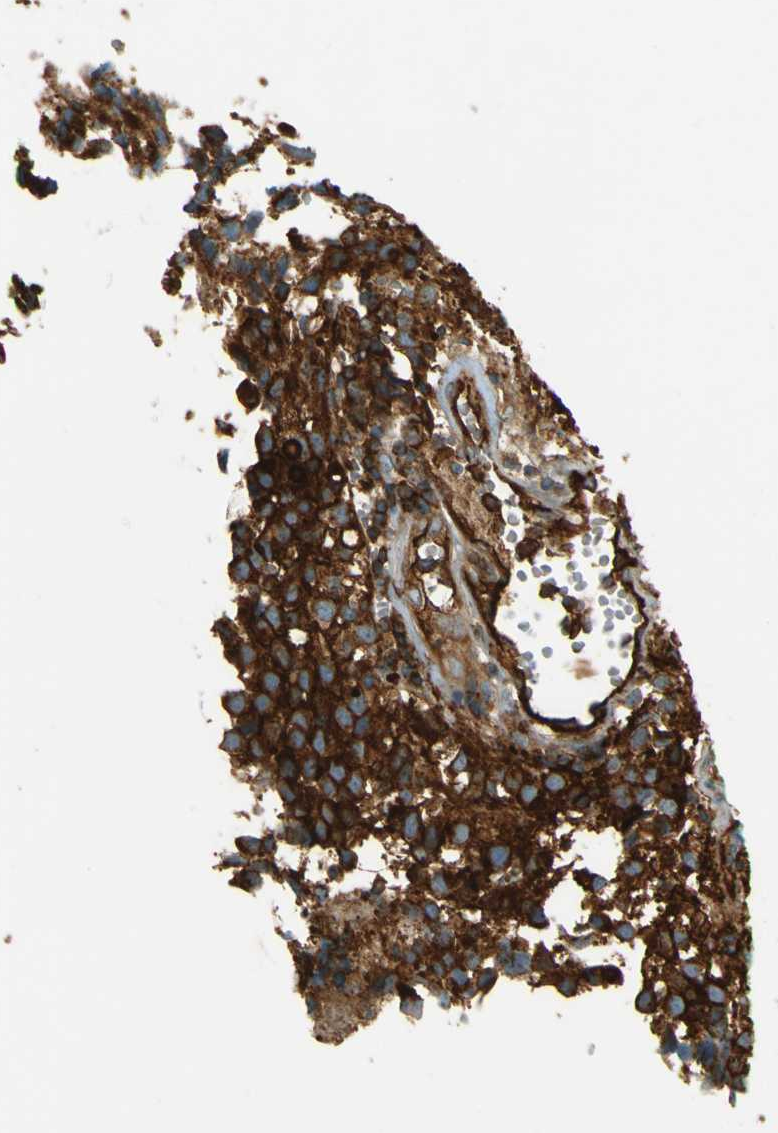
{"staining": {"intensity": "strong", "quantity": ">75%", "location": "cytoplasmic/membranous"}, "tissue": "glioma", "cell_type": "Tumor cells", "image_type": "cancer", "snomed": [{"axis": "morphology", "description": "Glioma, malignant, High grade"}, {"axis": "topography", "description": "Brain"}], "caption": "Malignant glioma (high-grade) stained with immunohistochemistry demonstrates strong cytoplasmic/membranous expression in approximately >75% of tumor cells.", "gene": "DNAJC5", "patient": {"sex": "male", "age": 32}}